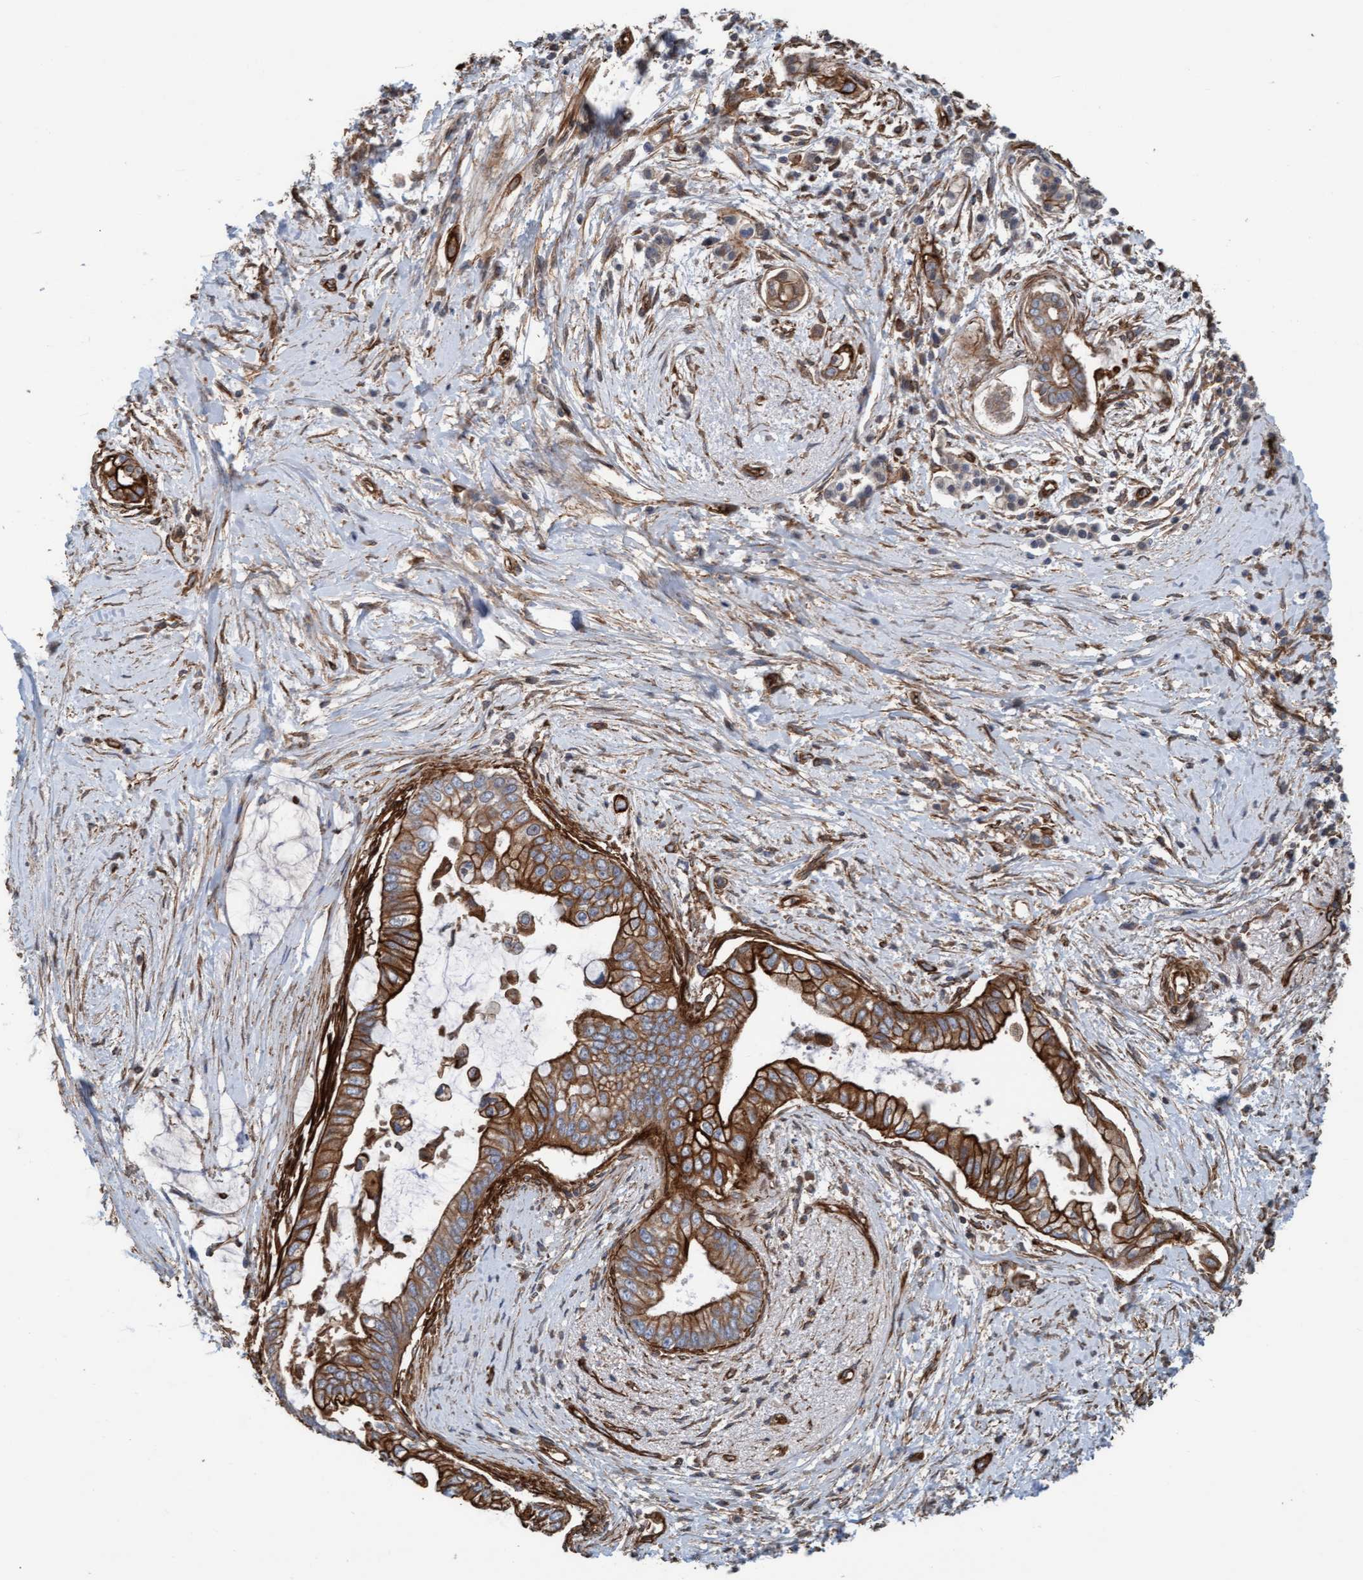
{"staining": {"intensity": "strong", "quantity": ">75%", "location": "cytoplasmic/membranous"}, "tissue": "pancreatic cancer", "cell_type": "Tumor cells", "image_type": "cancer", "snomed": [{"axis": "morphology", "description": "Adenocarcinoma, NOS"}, {"axis": "topography", "description": "Pancreas"}], "caption": "Pancreatic adenocarcinoma stained with a brown dye displays strong cytoplasmic/membranous positive positivity in approximately >75% of tumor cells.", "gene": "STXBP4", "patient": {"sex": "male", "age": 59}}